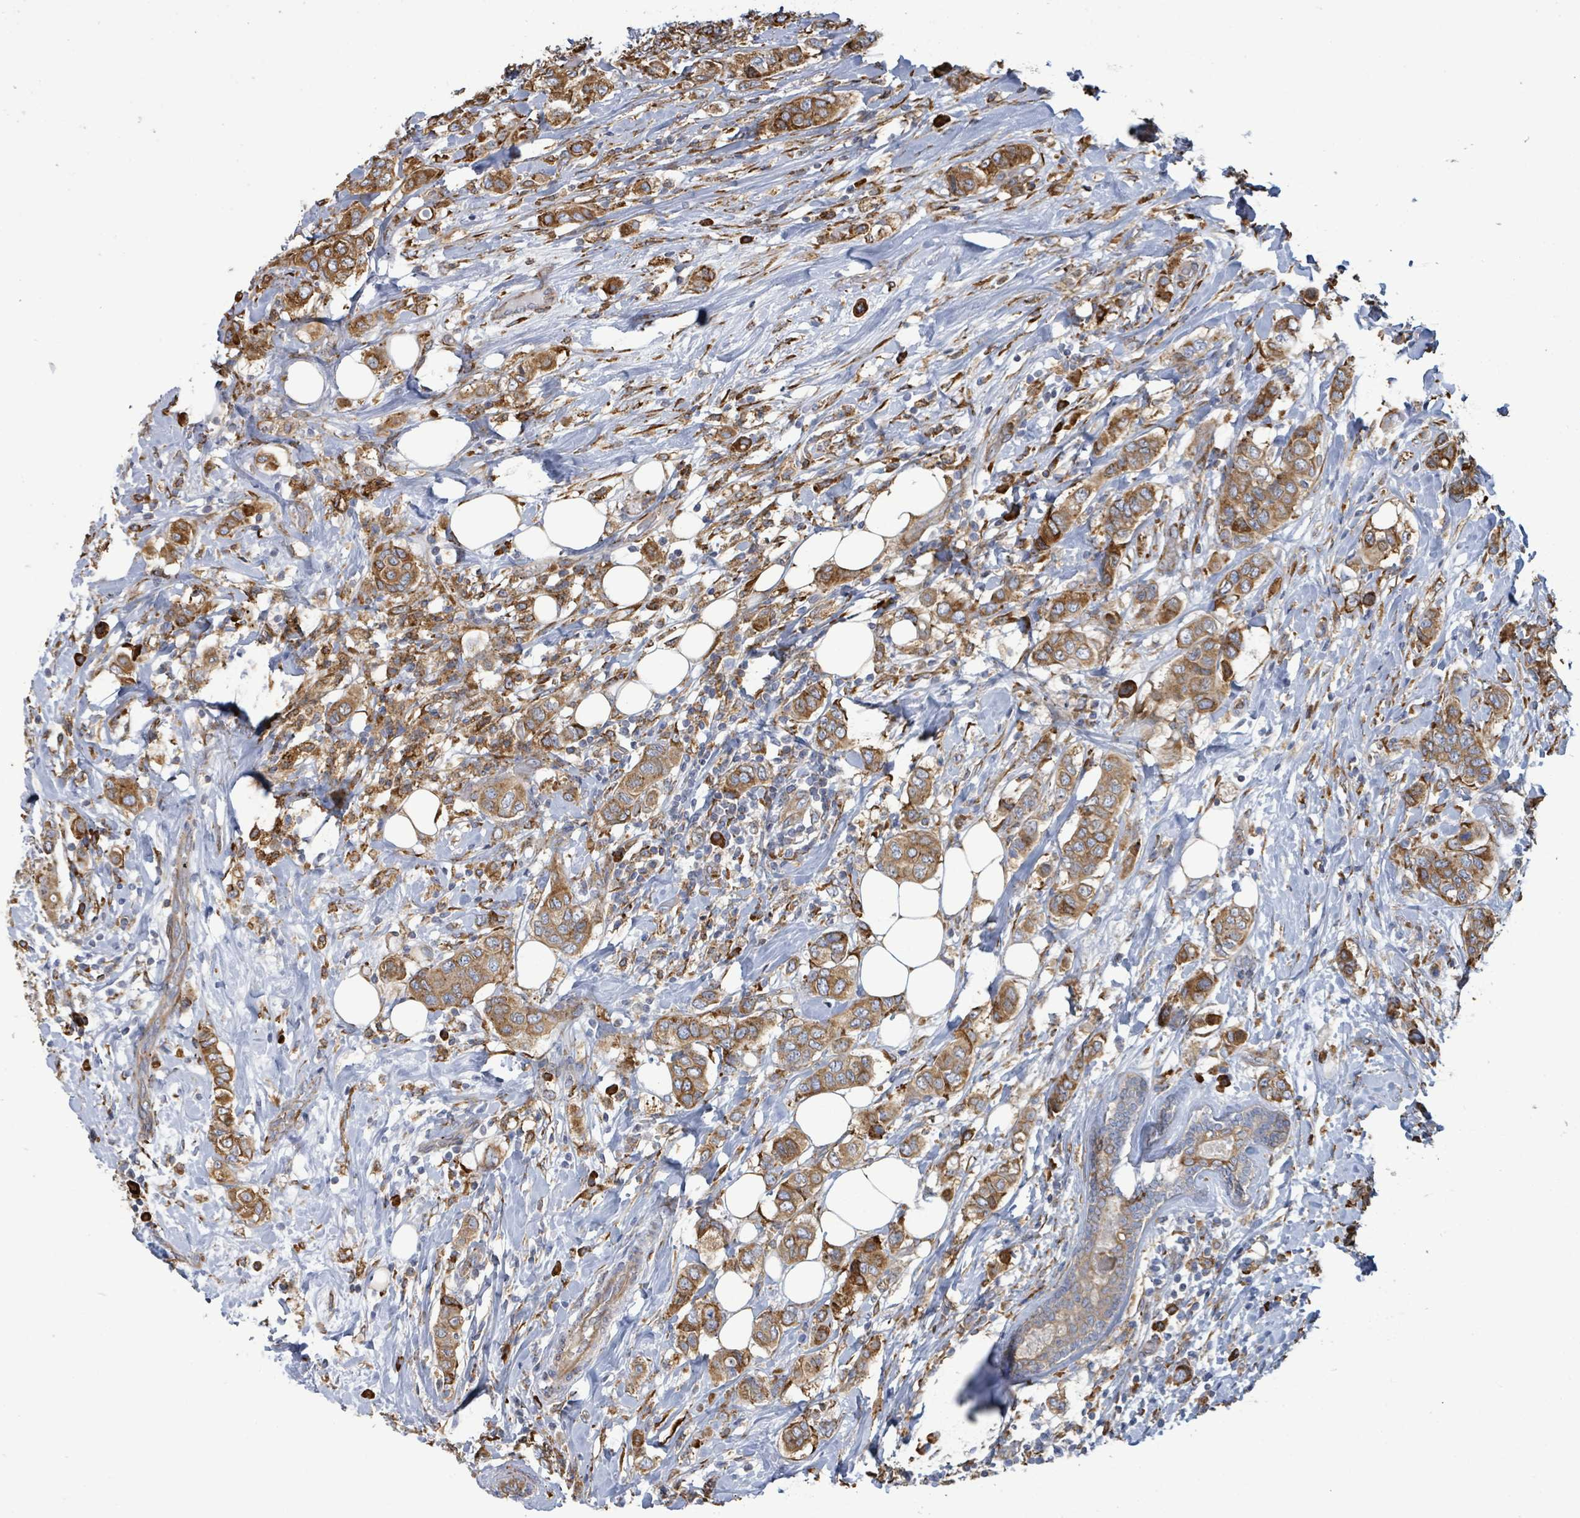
{"staining": {"intensity": "moderate", "quantity": ">75%", "location": "cytoplasmic/membranous"}, "tissue": "breast cancer", "cell_type": "Tumor cells", "image_type": "cancer", "snomed": [{"axis": "morphology", "description": "Lobular carcinoma"}, {"axis": "topography", "description": "Breast"}], "caption": "A high-resolution micrograph shows immunohistochemistry (IHC) staining of breast cancer (lobular carcinoma), which demonstrates moderate cytoplasmic/membranous positivity in approximately >75% of tumor cells.", "gene": "RFPL4A", "patient": {"sex": "female", "age": 51}}